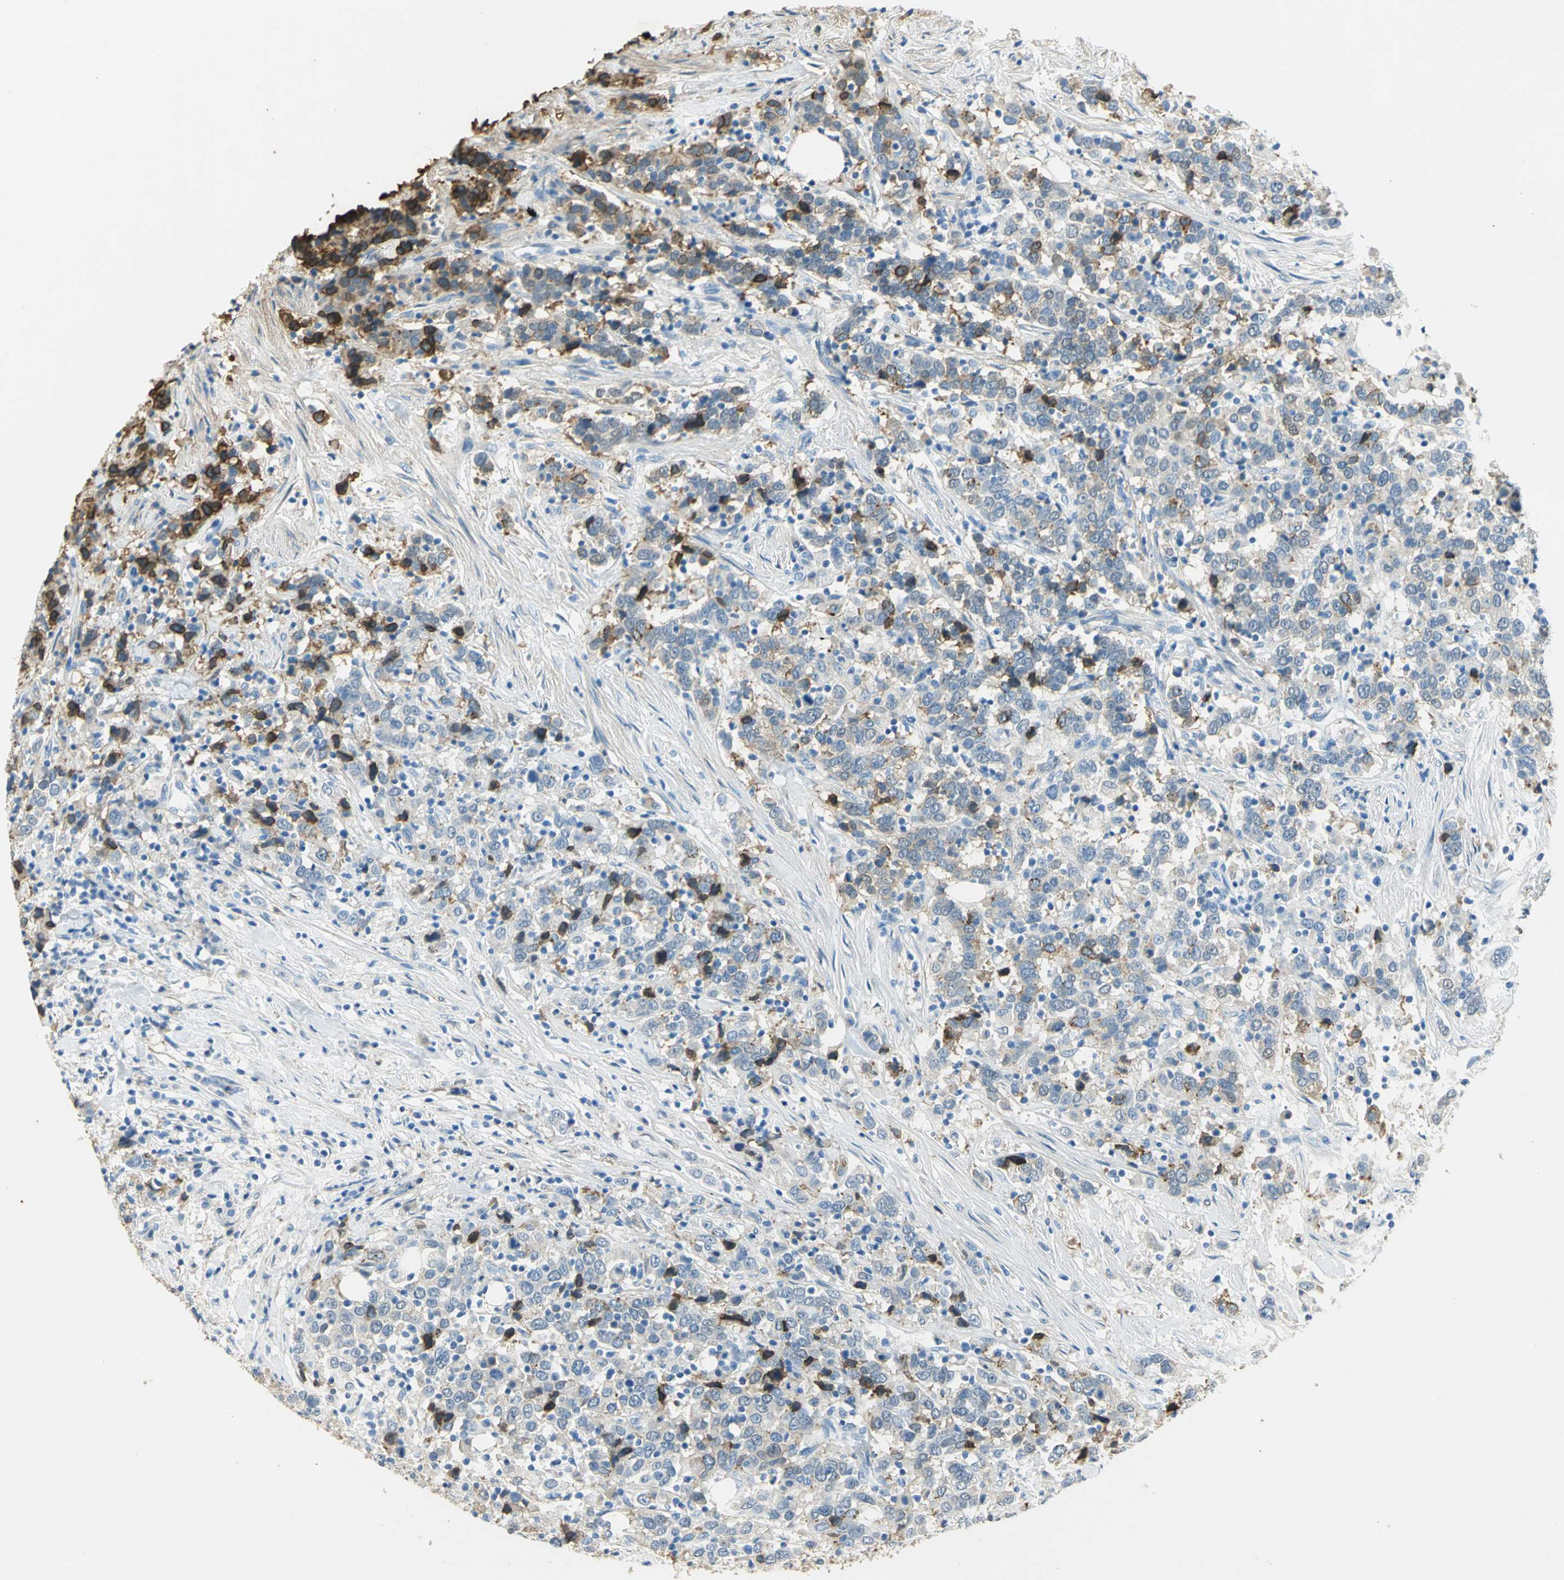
{"staining": {"intensity": "moderate", "quantity": "<25%", "location": "cytoplasmic/membranous"}, "tissue": "urothelial cancer", "cell_type": "Tumor cells", "image_type": "cancer", "snomed": [{"axis": "morphology", "description": "Urothelial carcinoma, High grade"}, {"axis": "topography", "description": "Urinary bladder"}], "caption": "This image exhibits immunohistochemistry (IHC) staining of human urothelial carcinoma (high-grade), with low moderate cytoplasmic/membranous expression in approximately <25% of tumor cells.", "gene": "ANXA4", "patient": {"sex": "male", "age": 61}}